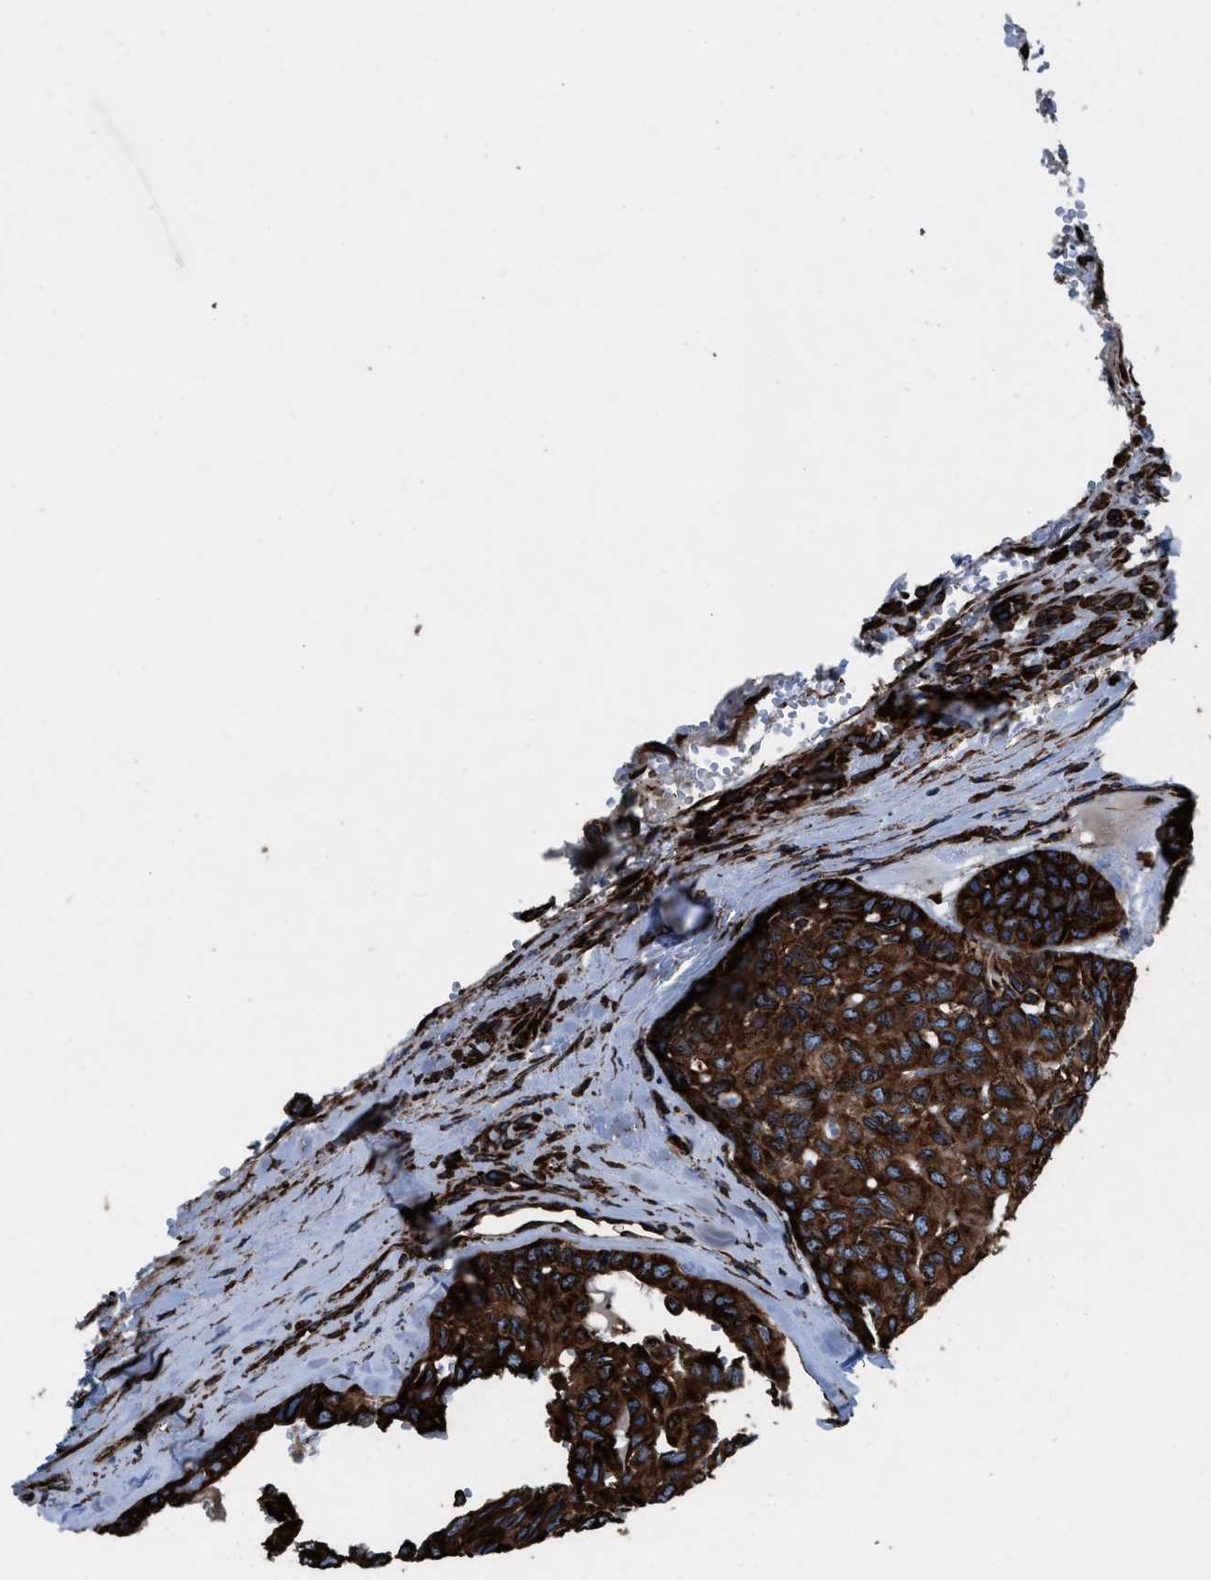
{"staining": {"intensity": "strong", "quantity": ">75%", "location": "cytoplasmic/membranous"}, "tissue": "head and neck cancer", "cell_type": "Tumor cells", "image_type": "cancer", "snomed": [{"axis": "morphology", "description": "Adenocarcinoma, NOS"}, {"axis": "topography", "description": "Salivary gland, NOS"}, {"axis": "topography", "description": "Head-Neck"}], "caption": "Head and neck adenocarcinoma stained with immunohistochemistry (IHC) shows strong cytoplasmic/membranous staining in approximately >75% of tumor cells.", "gene": "CAPRIN1", "patient": {"sex": "female", "age": 76}}